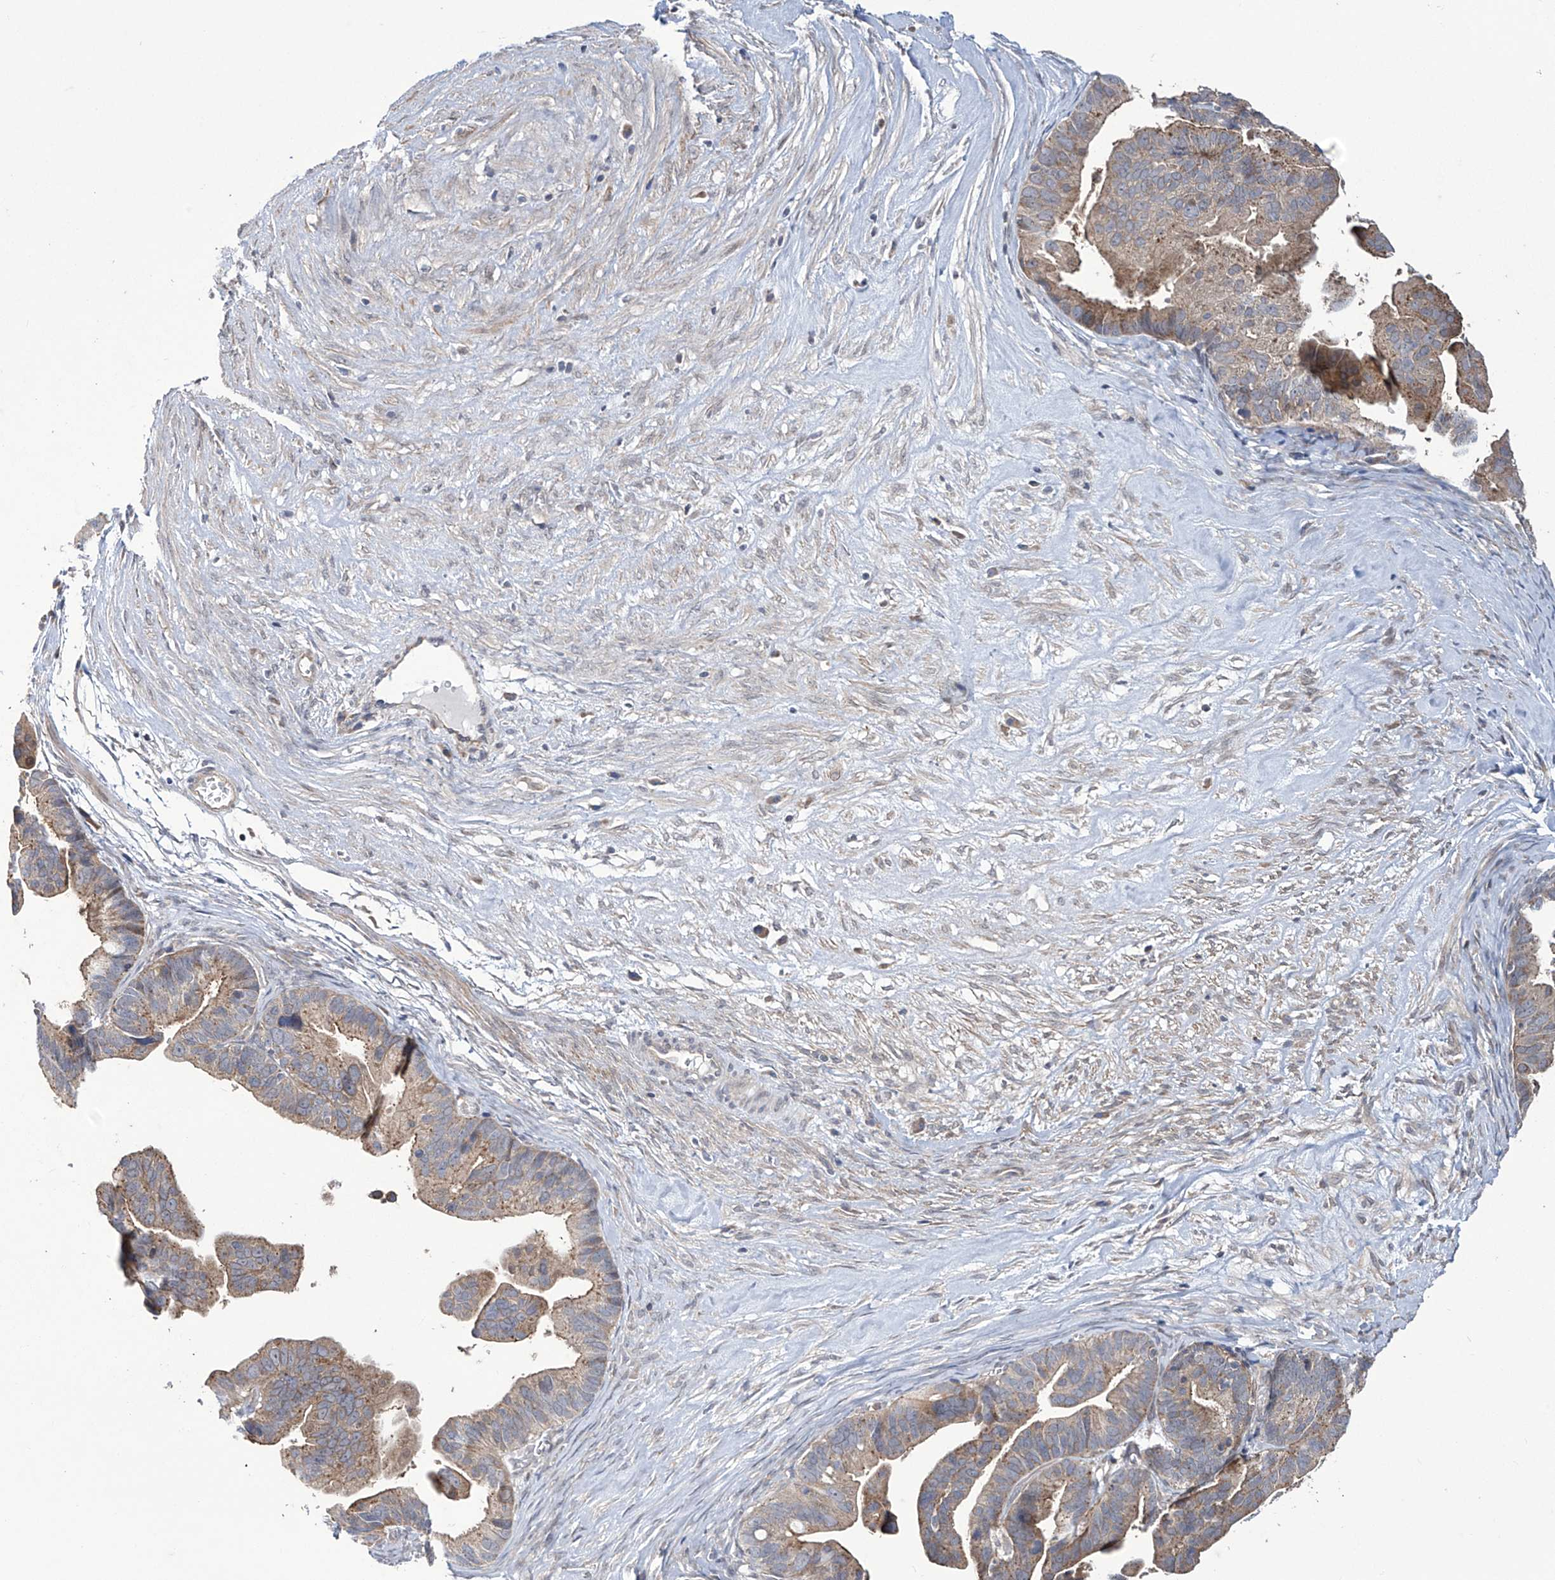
{"staining": {"intensity": "moderate", "quantity": ">75%", "location": "cytoplasmic/membranous"}, "tissue": "ovarian cancer", "cell_type": "Tumor cells", "image_type": "cancer", "snomed": [{"axis": "morphology", "description": "Cystadenocarcinoma, serous, NOS"}, {"axis": "topography", "description": "Ovary"}], "caption": "Serous cystadenocarcinoma (ovarian) tissue displays moderate cytoplasmic/membranous positivity in approximately >75% of tumor cells, visualized by immunohistochemistry.", "gene": "TRIM60", "patient": {"sex": "female", "age": 56}}